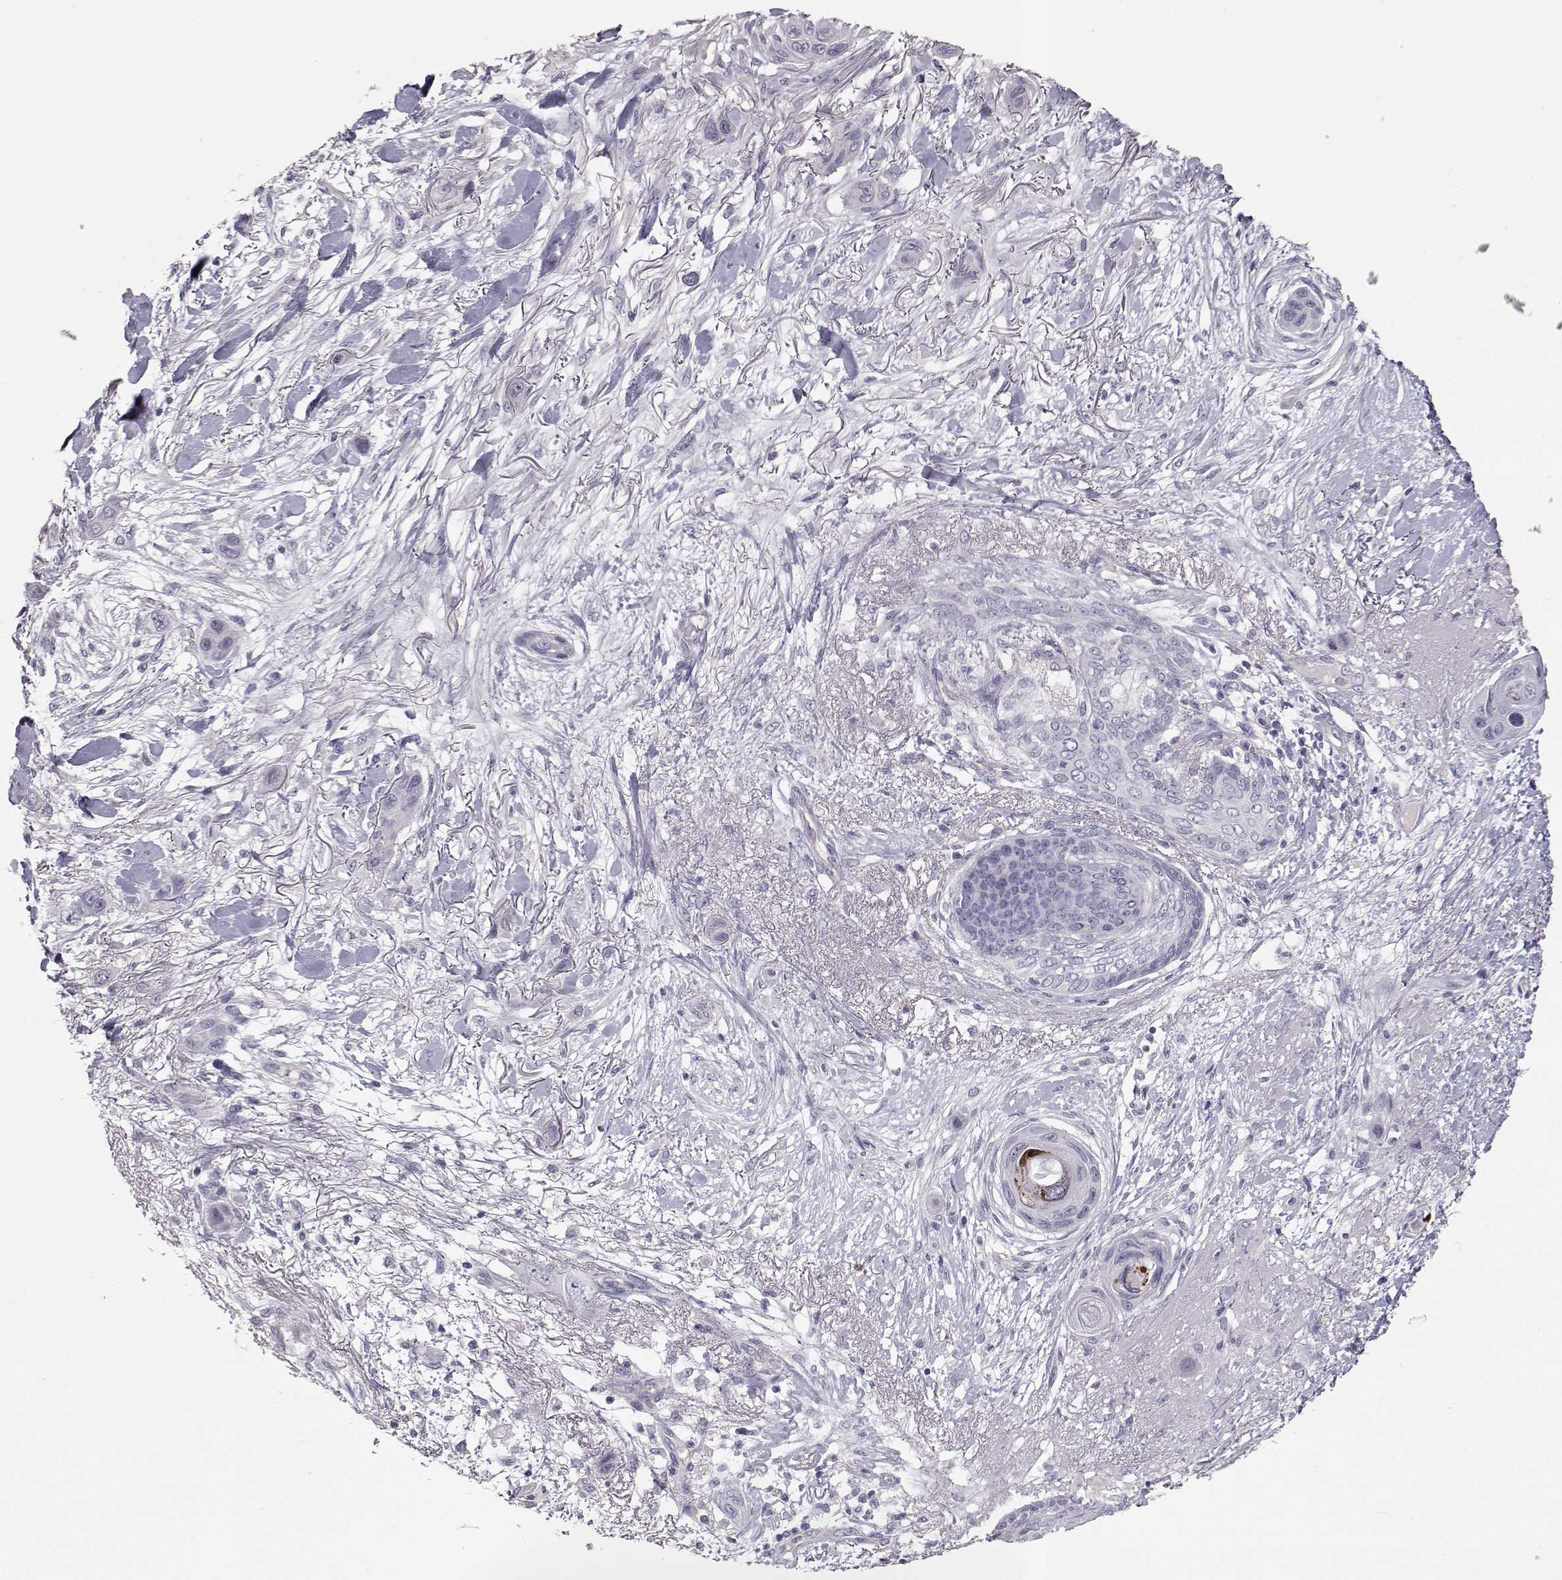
{"staining": {"intensity": "negative", "quantity": "none", "location": "none"}, "tissue": "skin cancer", "cell_type": "Tumor cells", "image_type": "cancer", "snomed": [{"axis": "morphology", "description": "Squamous cell carcinoma, NOS"}, {"axis": "topography", "description": "Skin"}], "caption": "Tumor cells are negative for brown protein staining in skin cancer.", "gene": "SLC18A1", "patient": {"sex": "male", "age": 79}}